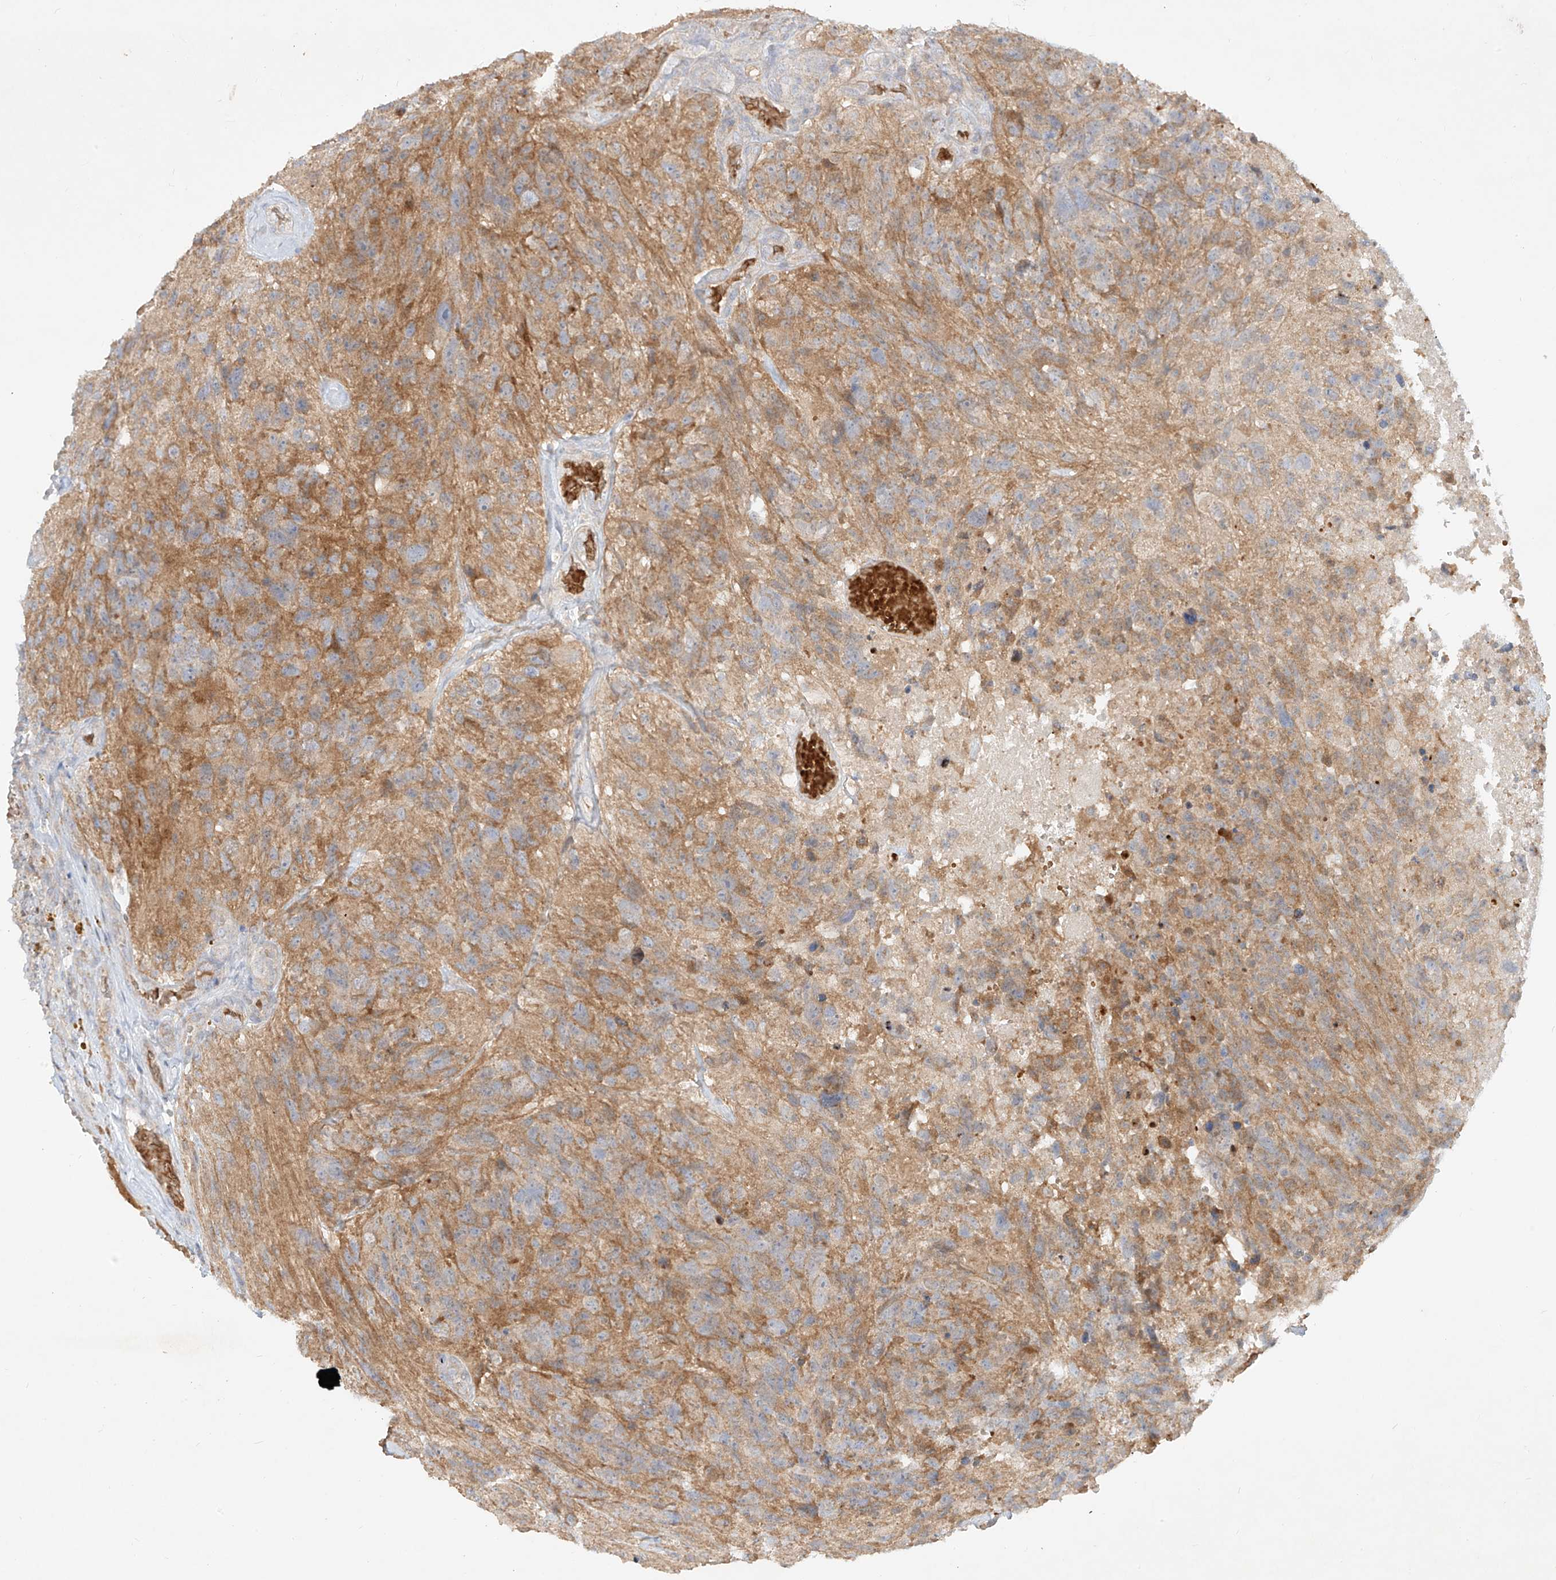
{"staining": {"intensity": "weak", "quantity": ">75%", "location": "cytoplasmic/membranous"}, "tissue": "glioma", "cell_type": "Tumor cells", "image_type": "cancer", "snomed": [{"axis": "morphology", "description": "Glioma, malignant, High grade"}, {"axis": "topography", "description": "Brain"}], "caption": "High-magnification brightfield microscopy of malignant glioma (high-grade) stained with DAB (3,3'-diaminobenzidine) (brown) and counterstained with hematoxylin (blue). tumor cells exhibit weak cytoplasmic/membranous staining is identified in approximately>75% of cells. (DAB IHC with brightfield microscopy, high magnification).", "gene": "KPNA7", "patient": {"sex": "male", "age": 69}}